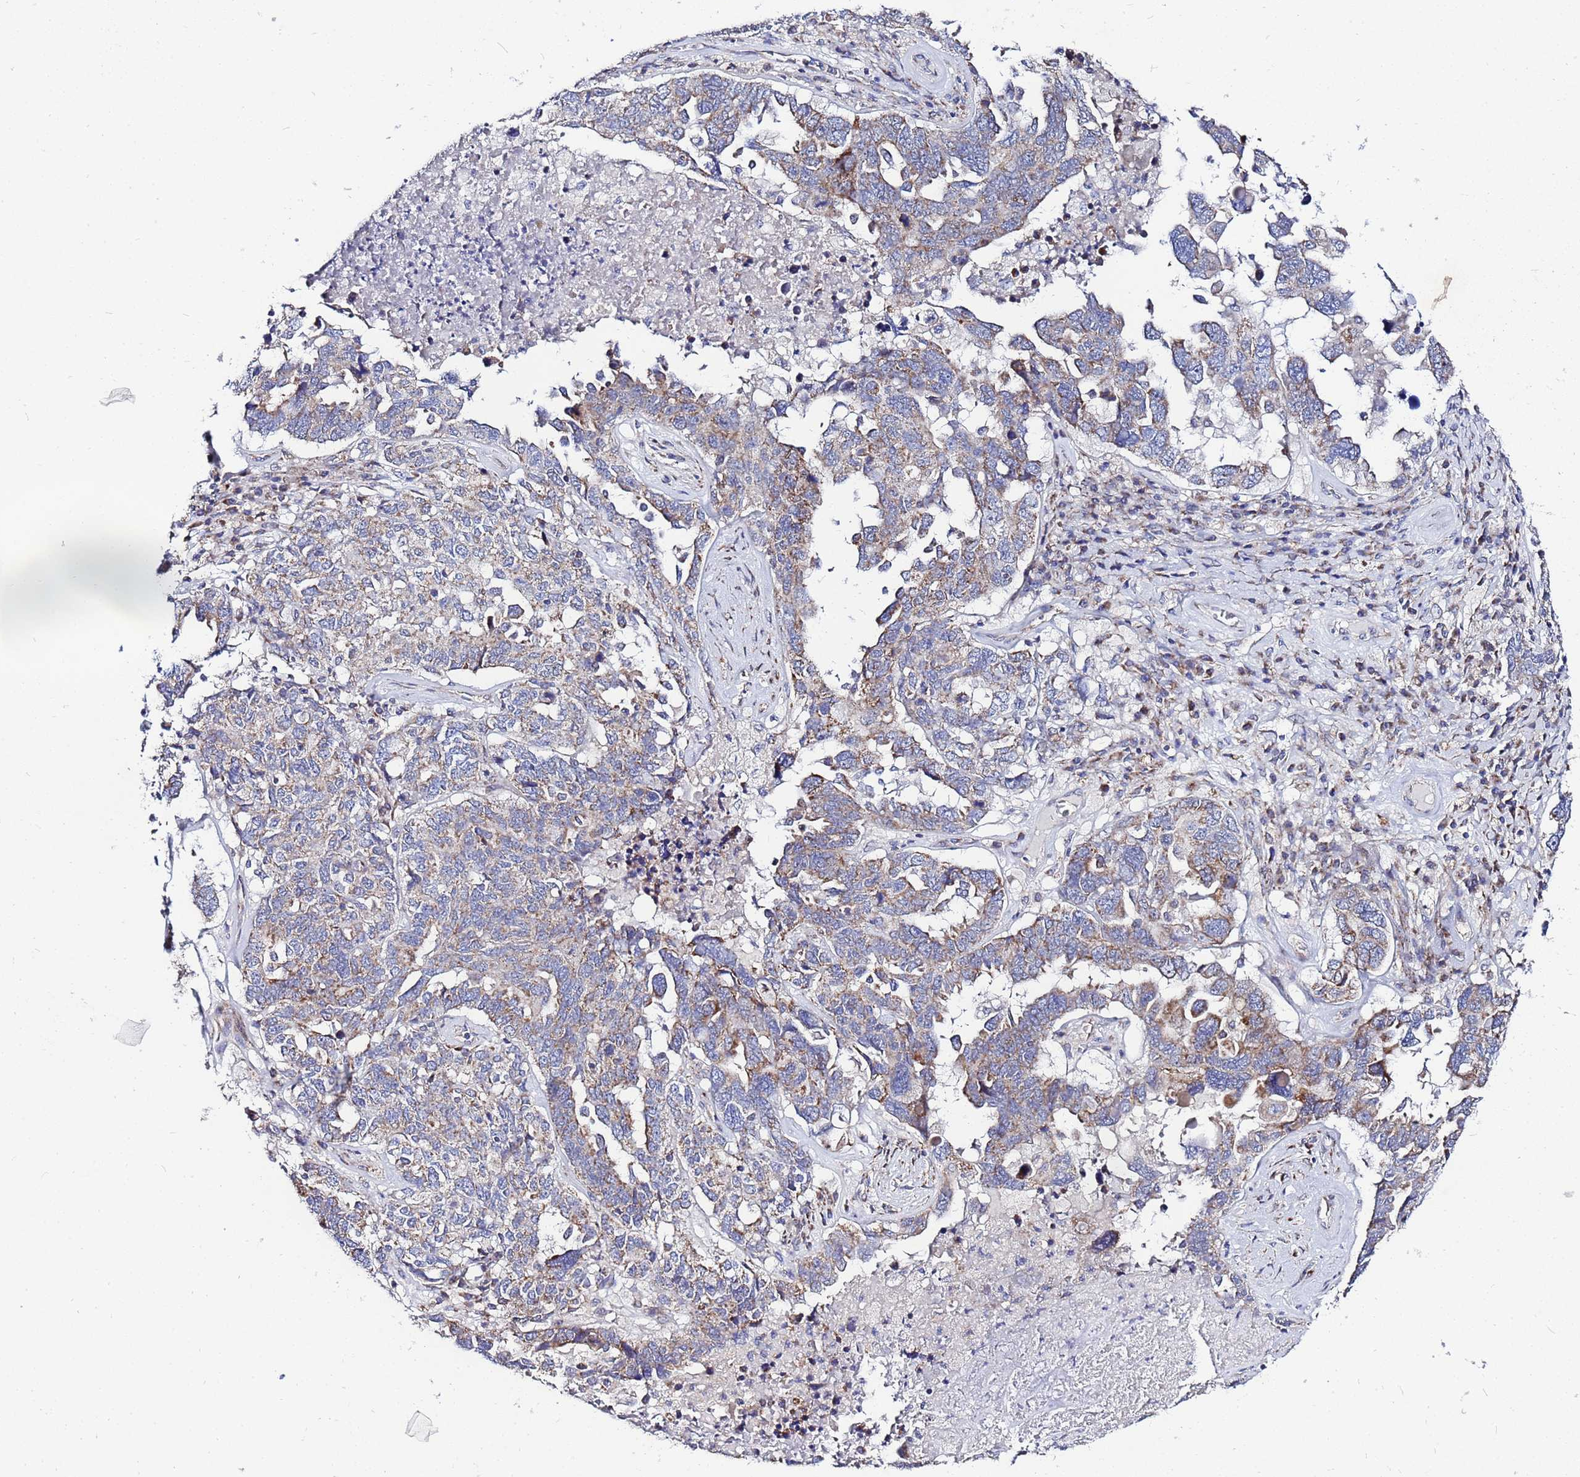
{"staining": {"intensity": "moderate", "quantity": "25%-75%", "location": "cytoplasmic/membranous"}, "tissue": "ovarian cancer", "cell_type": "Tumor cells", "image_type": "cancer", "snomed": [{"axis": "morphology", "description": "Carcinoma, endometroid"}, {"axis": "topography", "description": "Ovary"}], "caption": "Immunohistochemical staining of human ovarian cancer exhibits moderate cytoplasmic/membranous protein positivity in about 25%-75% of tumor cells.", "gene": "FAHD2A", "patient": {"sex": "female", "age": 62}}